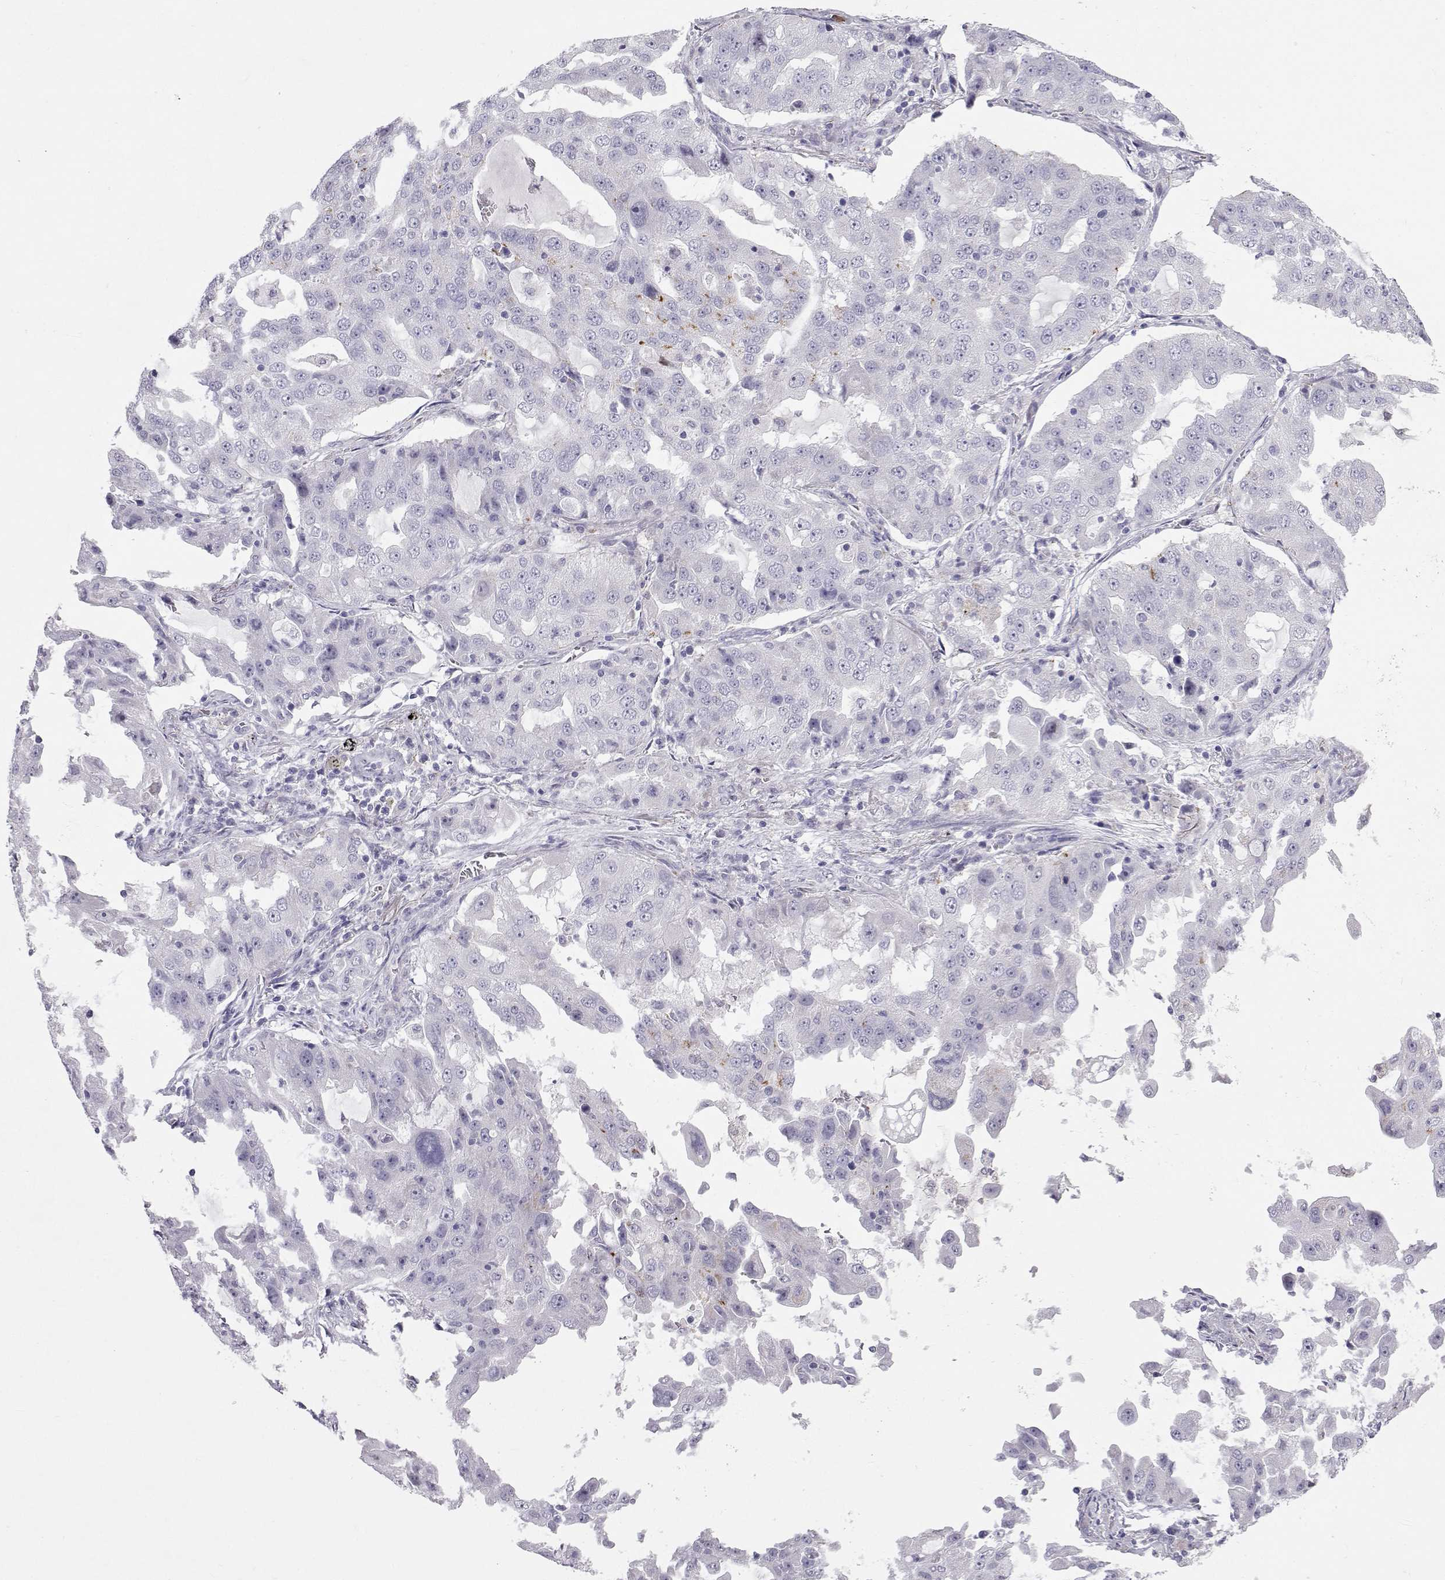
{"staining": {"intensity": "negative", "quantity": "none", "location": "none"}, "tissue": "lung cancer", "cell_type": "Tumor cells", "image_type": "cancer", "snomed": [{"axis": "morphology", "description": "Adenocarcinoma, NOS"}, {"axis": "topography", "description": "Lung"}], "caption": "Immunohistochemical staining of lung adenocarcinoma displays no significant expression in tumor cells.", "gene": "NPVF", "patient": {"sex": "female", "age": 61}}